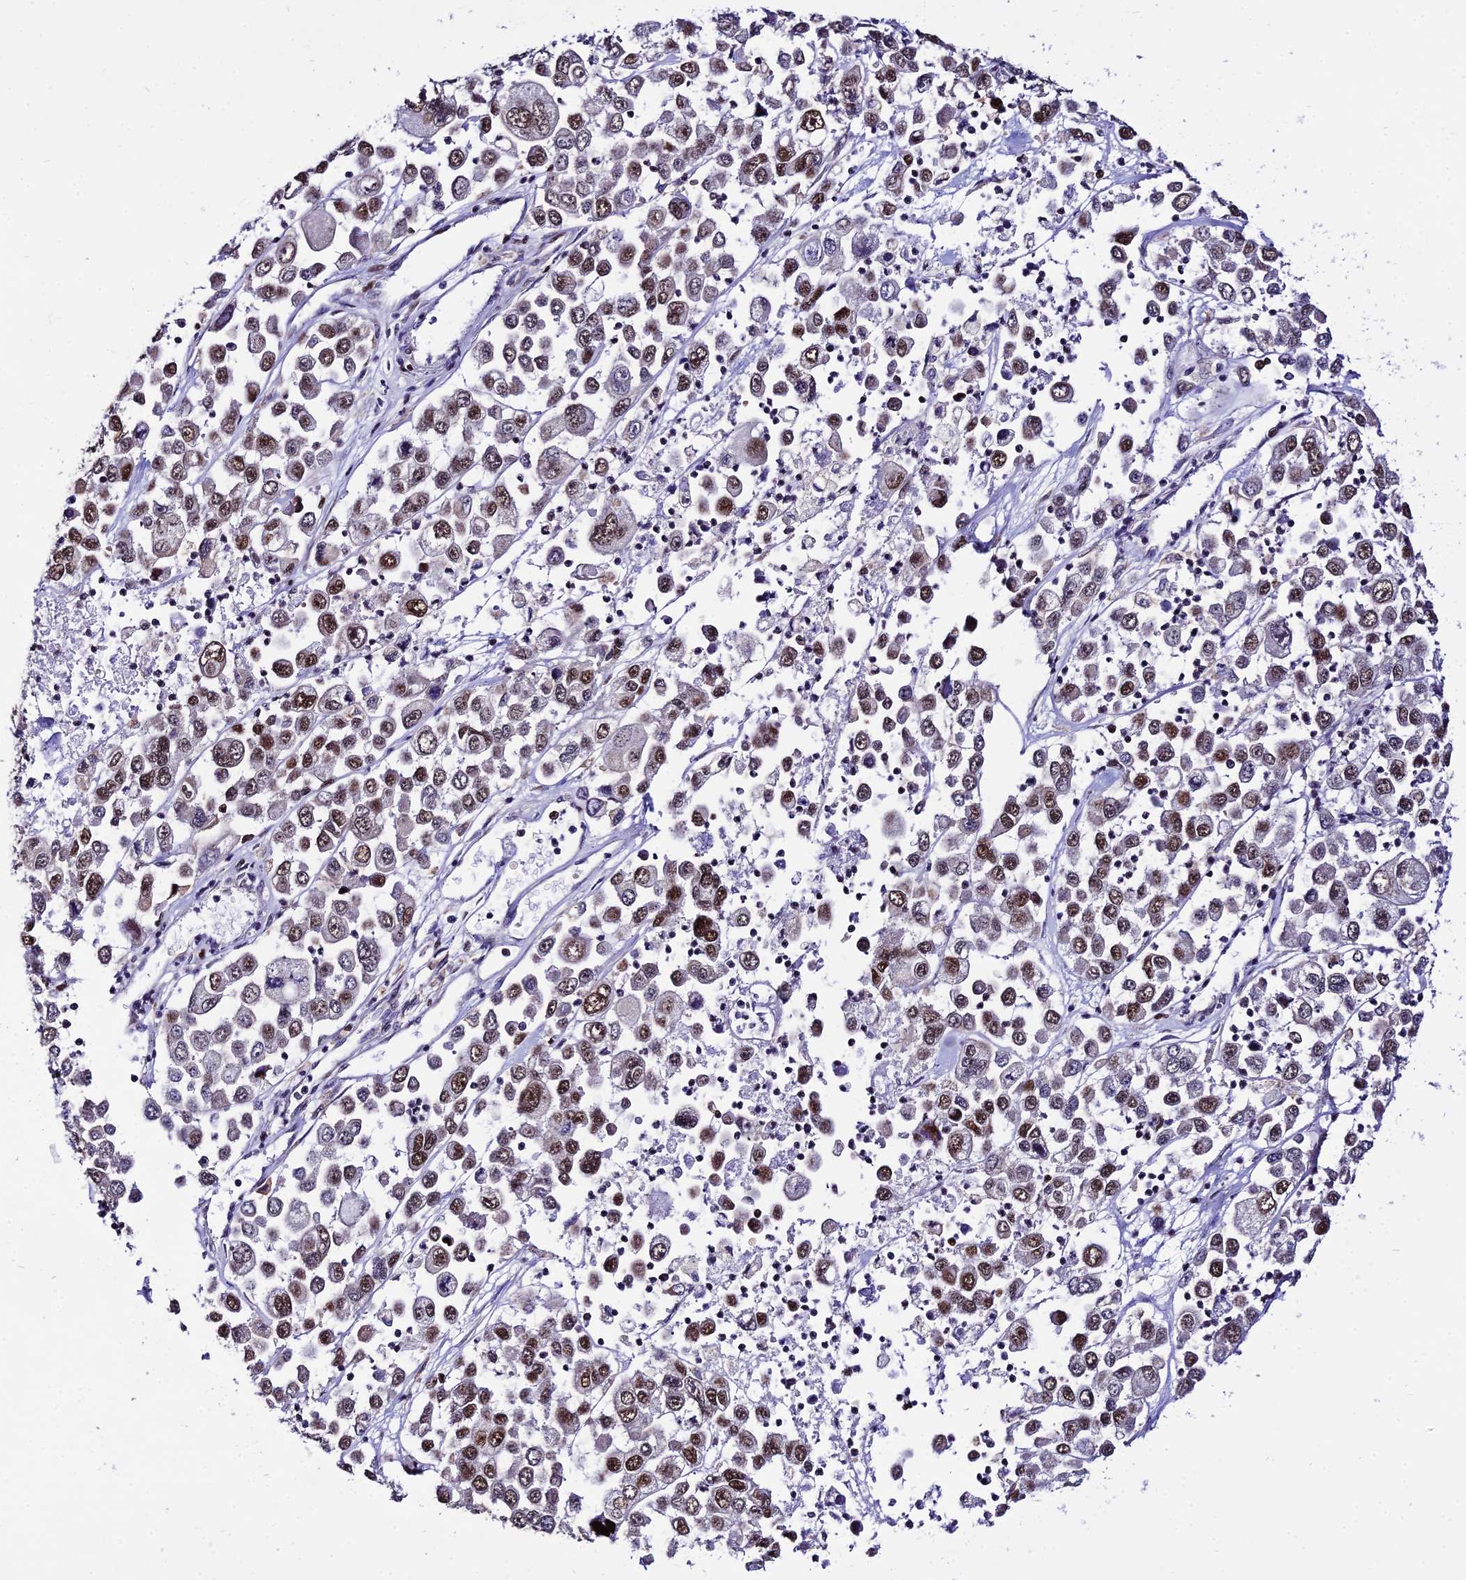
{"staining": {"intensity": "moderate", "quantity": ">75%", "location": "nuclear"}, "tissue": "melanoma", "cell_type": "Tumor cells", "image_type": "cancer", "snomed": [{"axis": "morphology", "description": "Malignant melanoma, Metastatic site"}, {"axis": "topography", "description": "Lymph node"}], "caption": "Melanoma stained with DAB IHC demonstrates medium levels of moderate nuclear positivity in about >75% of tumor cells.", "gene": "CIB3", "patient": {"sex": "female", "age": 54}}